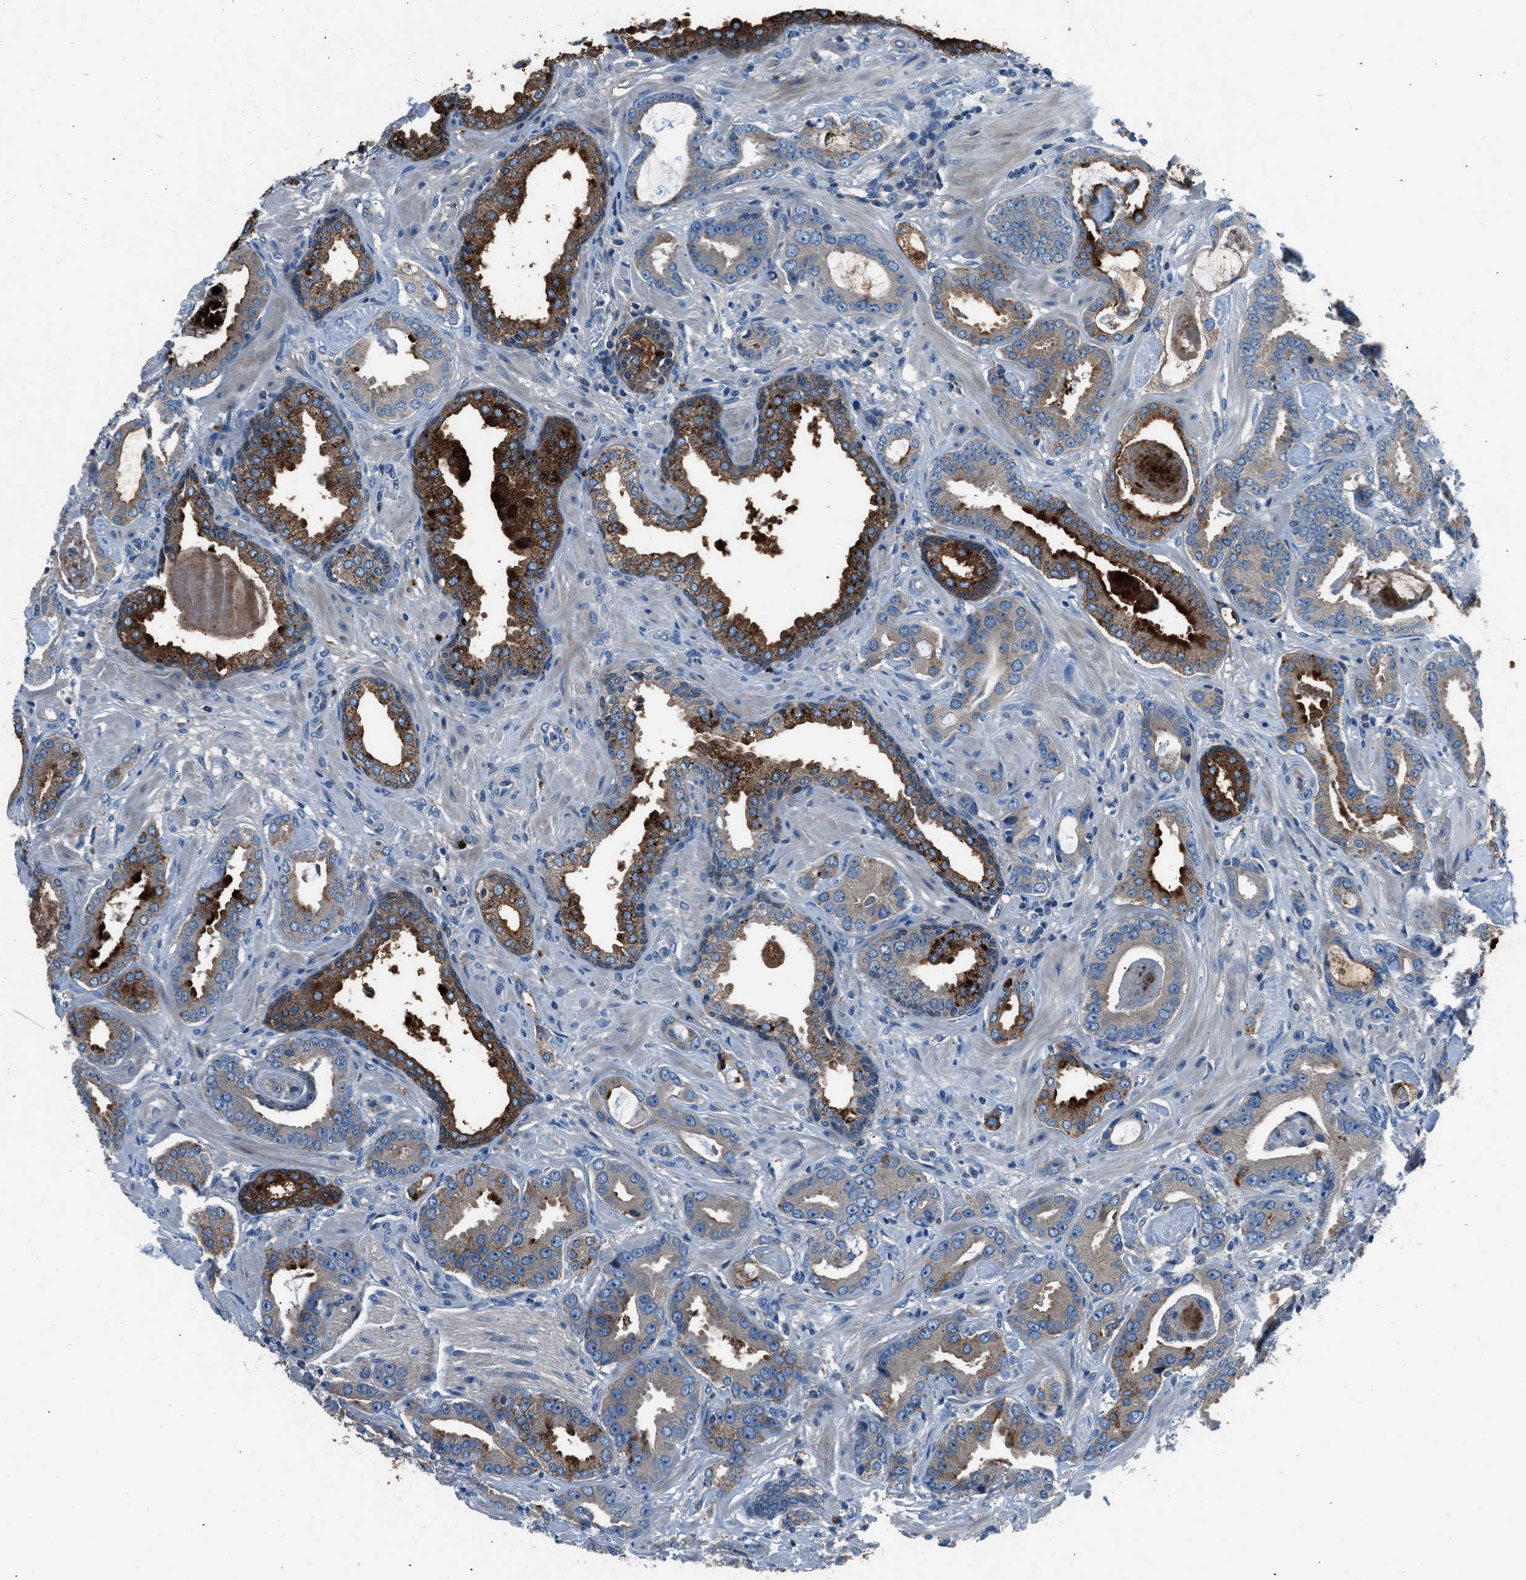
{"staining": {"intensity": "moderate", "quantity": "25%-75%", "location": "cytoplasmic/membranous"}, "tissue": "prostate cancer", "cell_type": "Tumor cells", "image_type": "cancer", "snomed": [{"axis": "morphology", "description": "Adenocarcinoma, Low grade"}, {"axis": "topography", "description": "Prostate"}], "caption": "Approximately 25%-75% of tumor cells in human prostate cancer (low-grade adenocarcinoma) display moderate cytoplasmic/membranous protein expression as visualized by brown immunohistochemical staining.", "gene": "SLC38A6", "patient": {"sex": "male", "age": 53}}